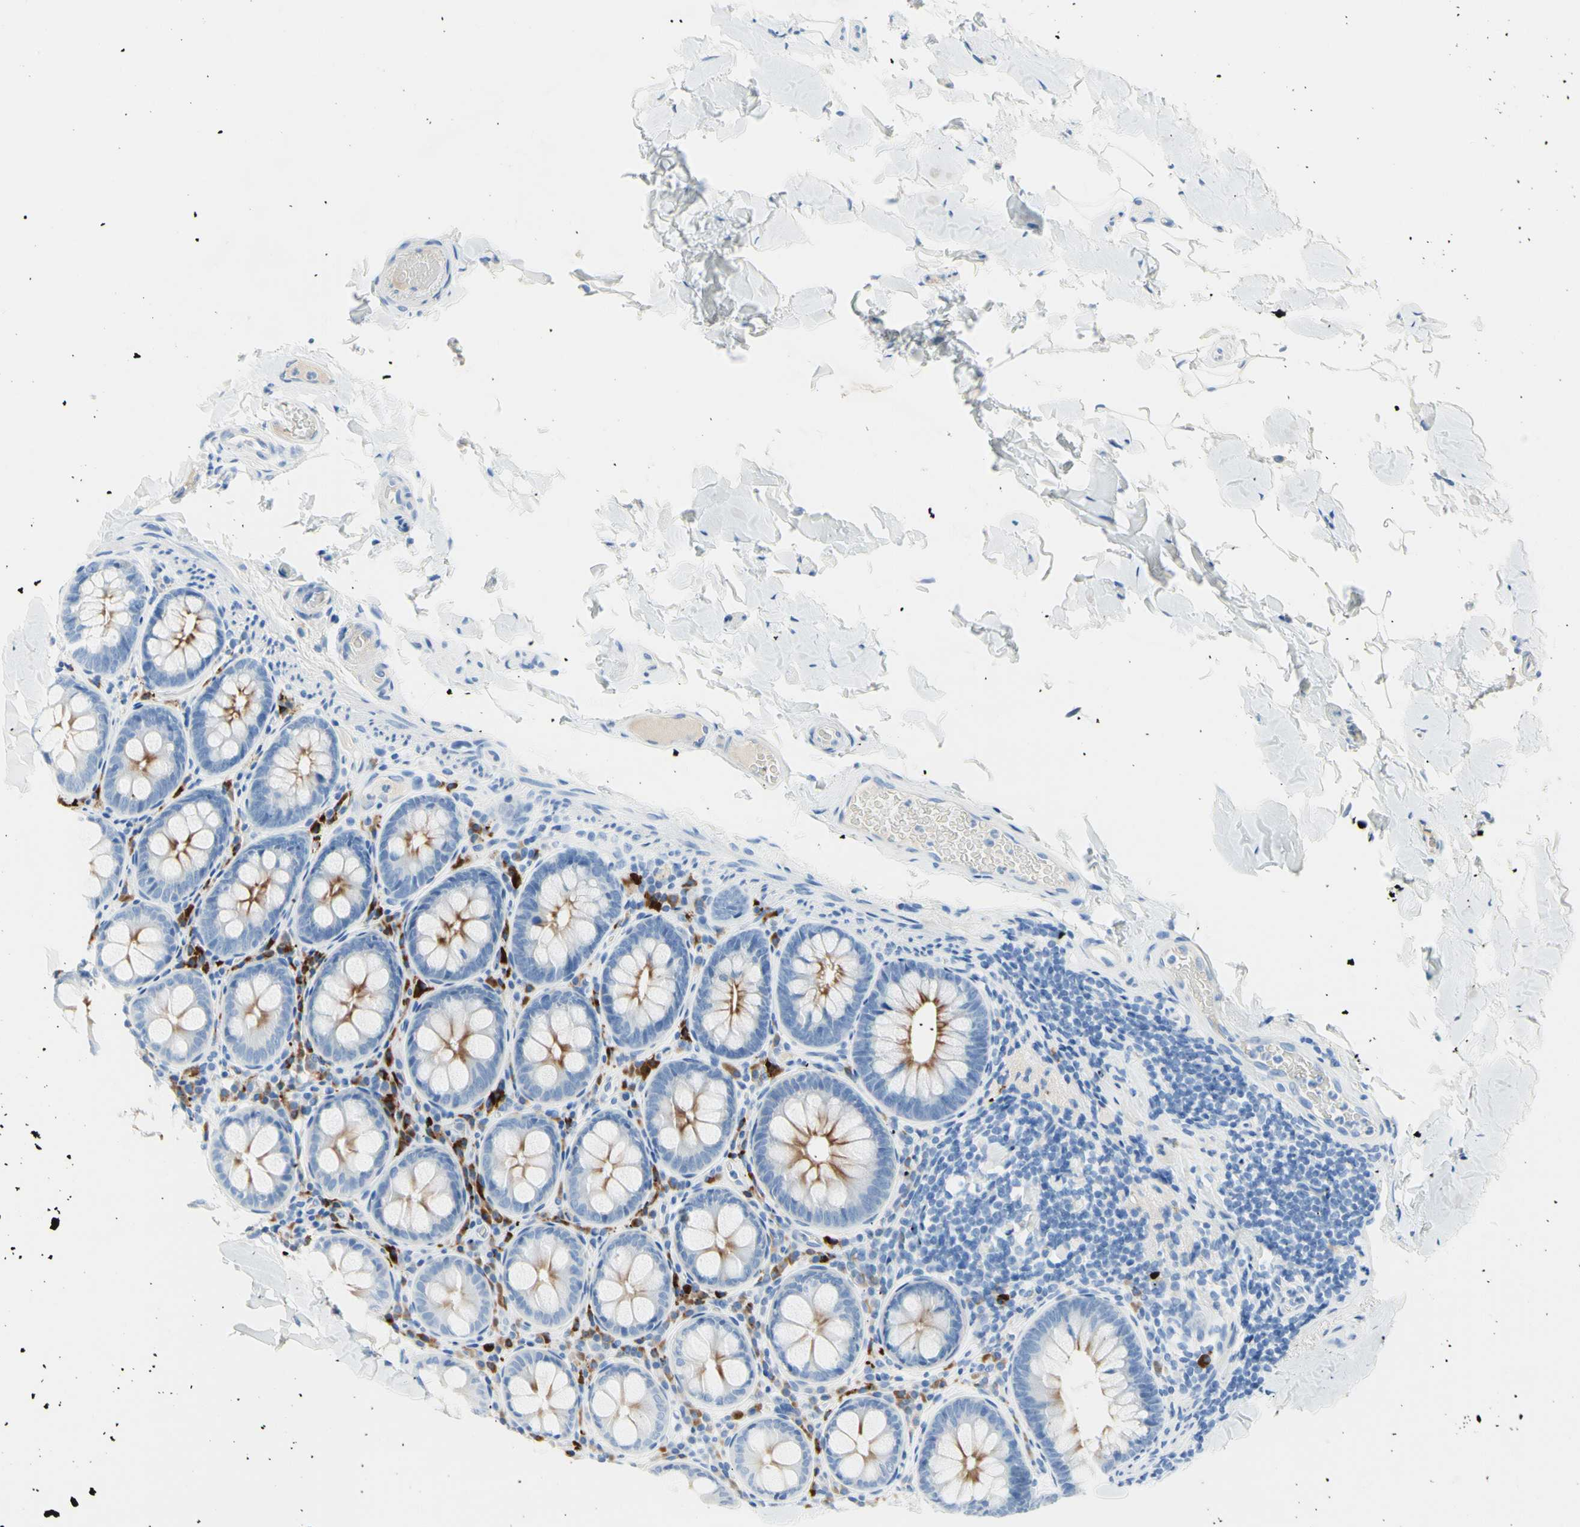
{"staining": {"intensity": "negative", "quantity": "none", "location": "none"}, "tissue": "colon", "cell_type": "Endothelial cells", "image_type": "normal", "snomed": [{"axis": "morphology", "description": "Normal tissue, NOS"}, {"axis": "topography", "description": "Colon"}], "caption": "Human colon stained for a protein using immunohistochemistry (IHC) displays no expression in endothelial cells.", "gene": "IL6ST", "patient": {"sex": "female", "age": 61}}